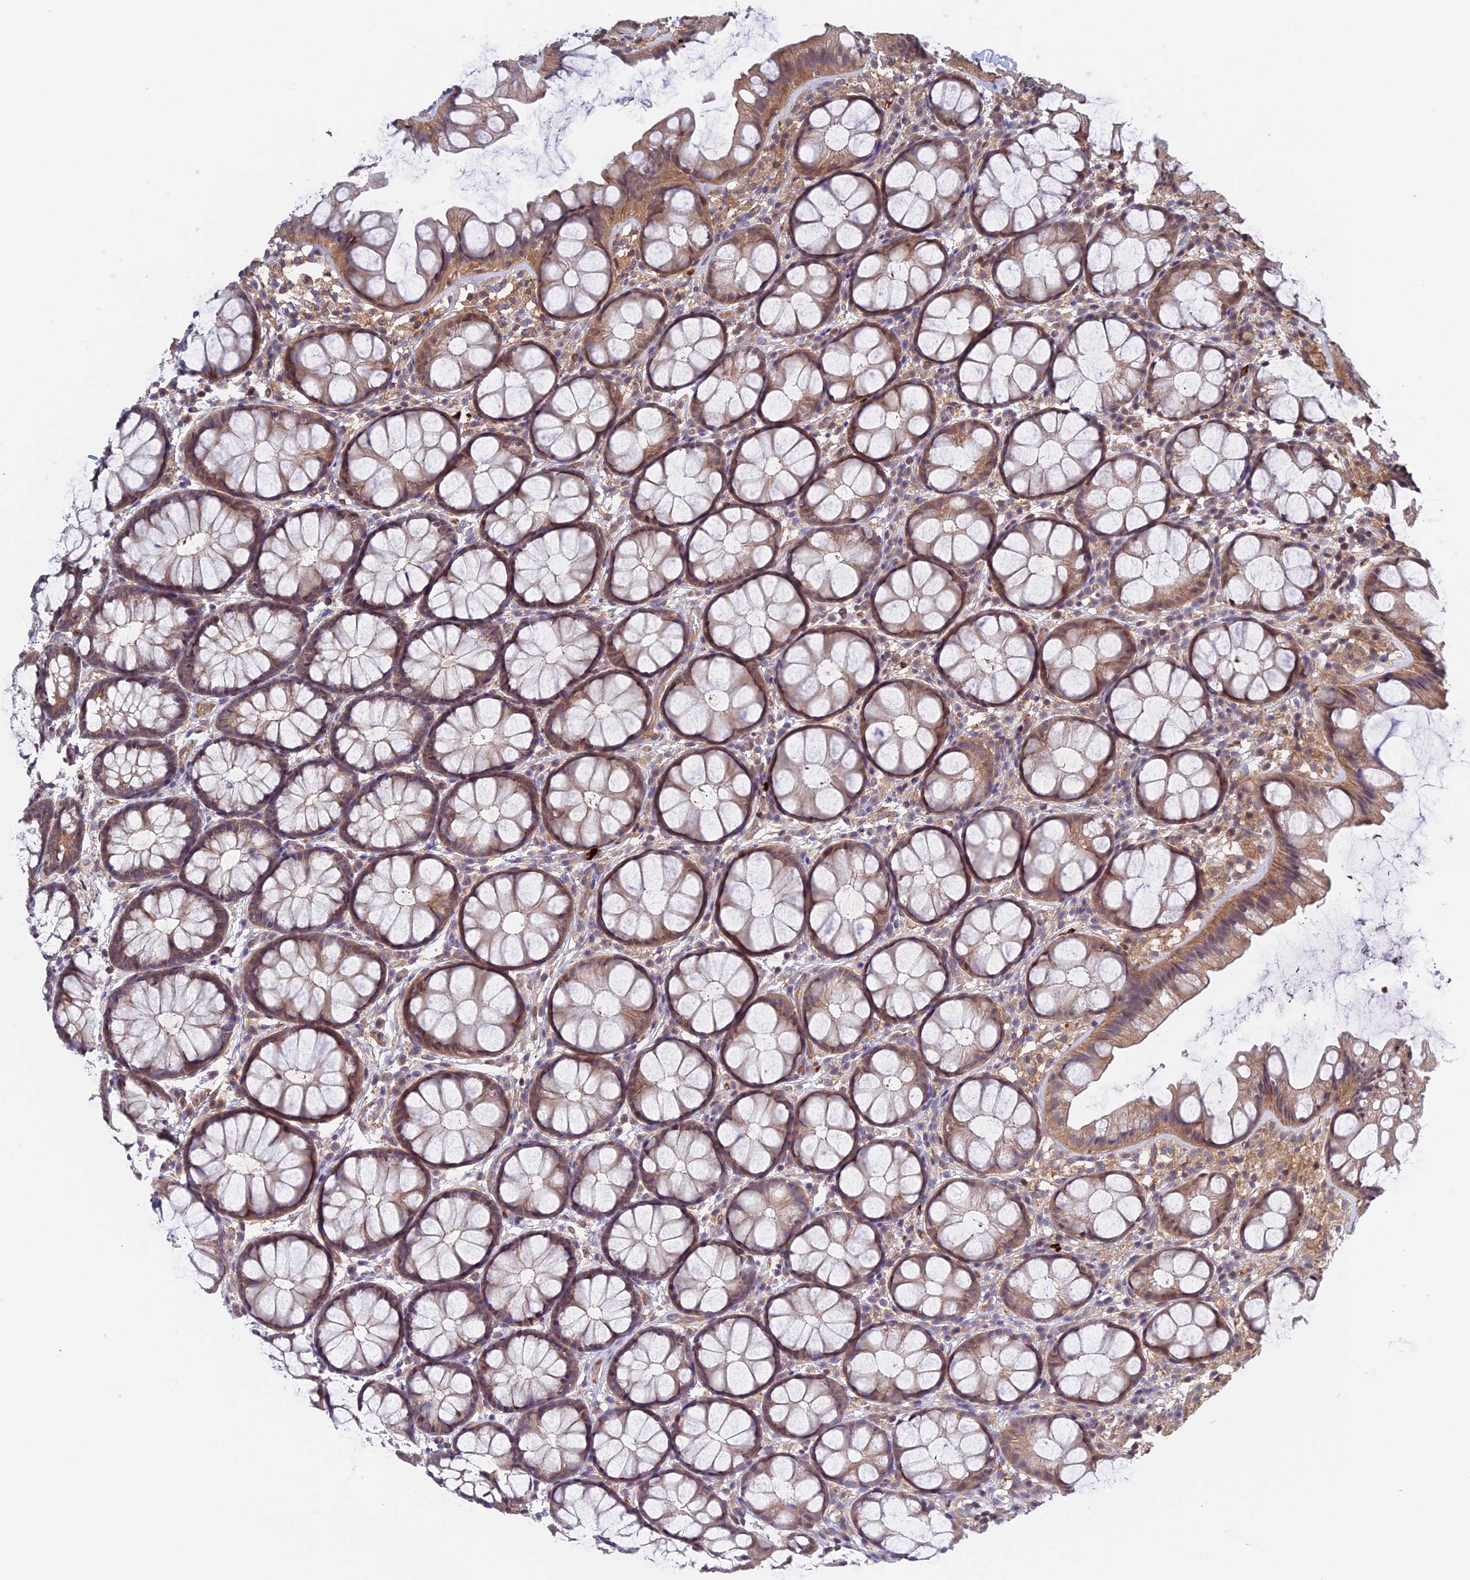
{"staining": {"intensity": "strong", "quantity": ">75%", "location": "cytoplasmic/membranous"}, "tissue": "colon", "cell_type": "Endothelial cells", "image_type": "normal", "snomed": [{"axis": "morphology", "description": "Normal tissue, NOS"}, {"axis": "topography", "description": "Colon"}], "caption": "Strong cytoplasmic/membranous protein positivity is identified in about >75% of endothelial cells in colon.", "gene": "NUDT16L1", "patient": {"sex": "male", "age": 47}}